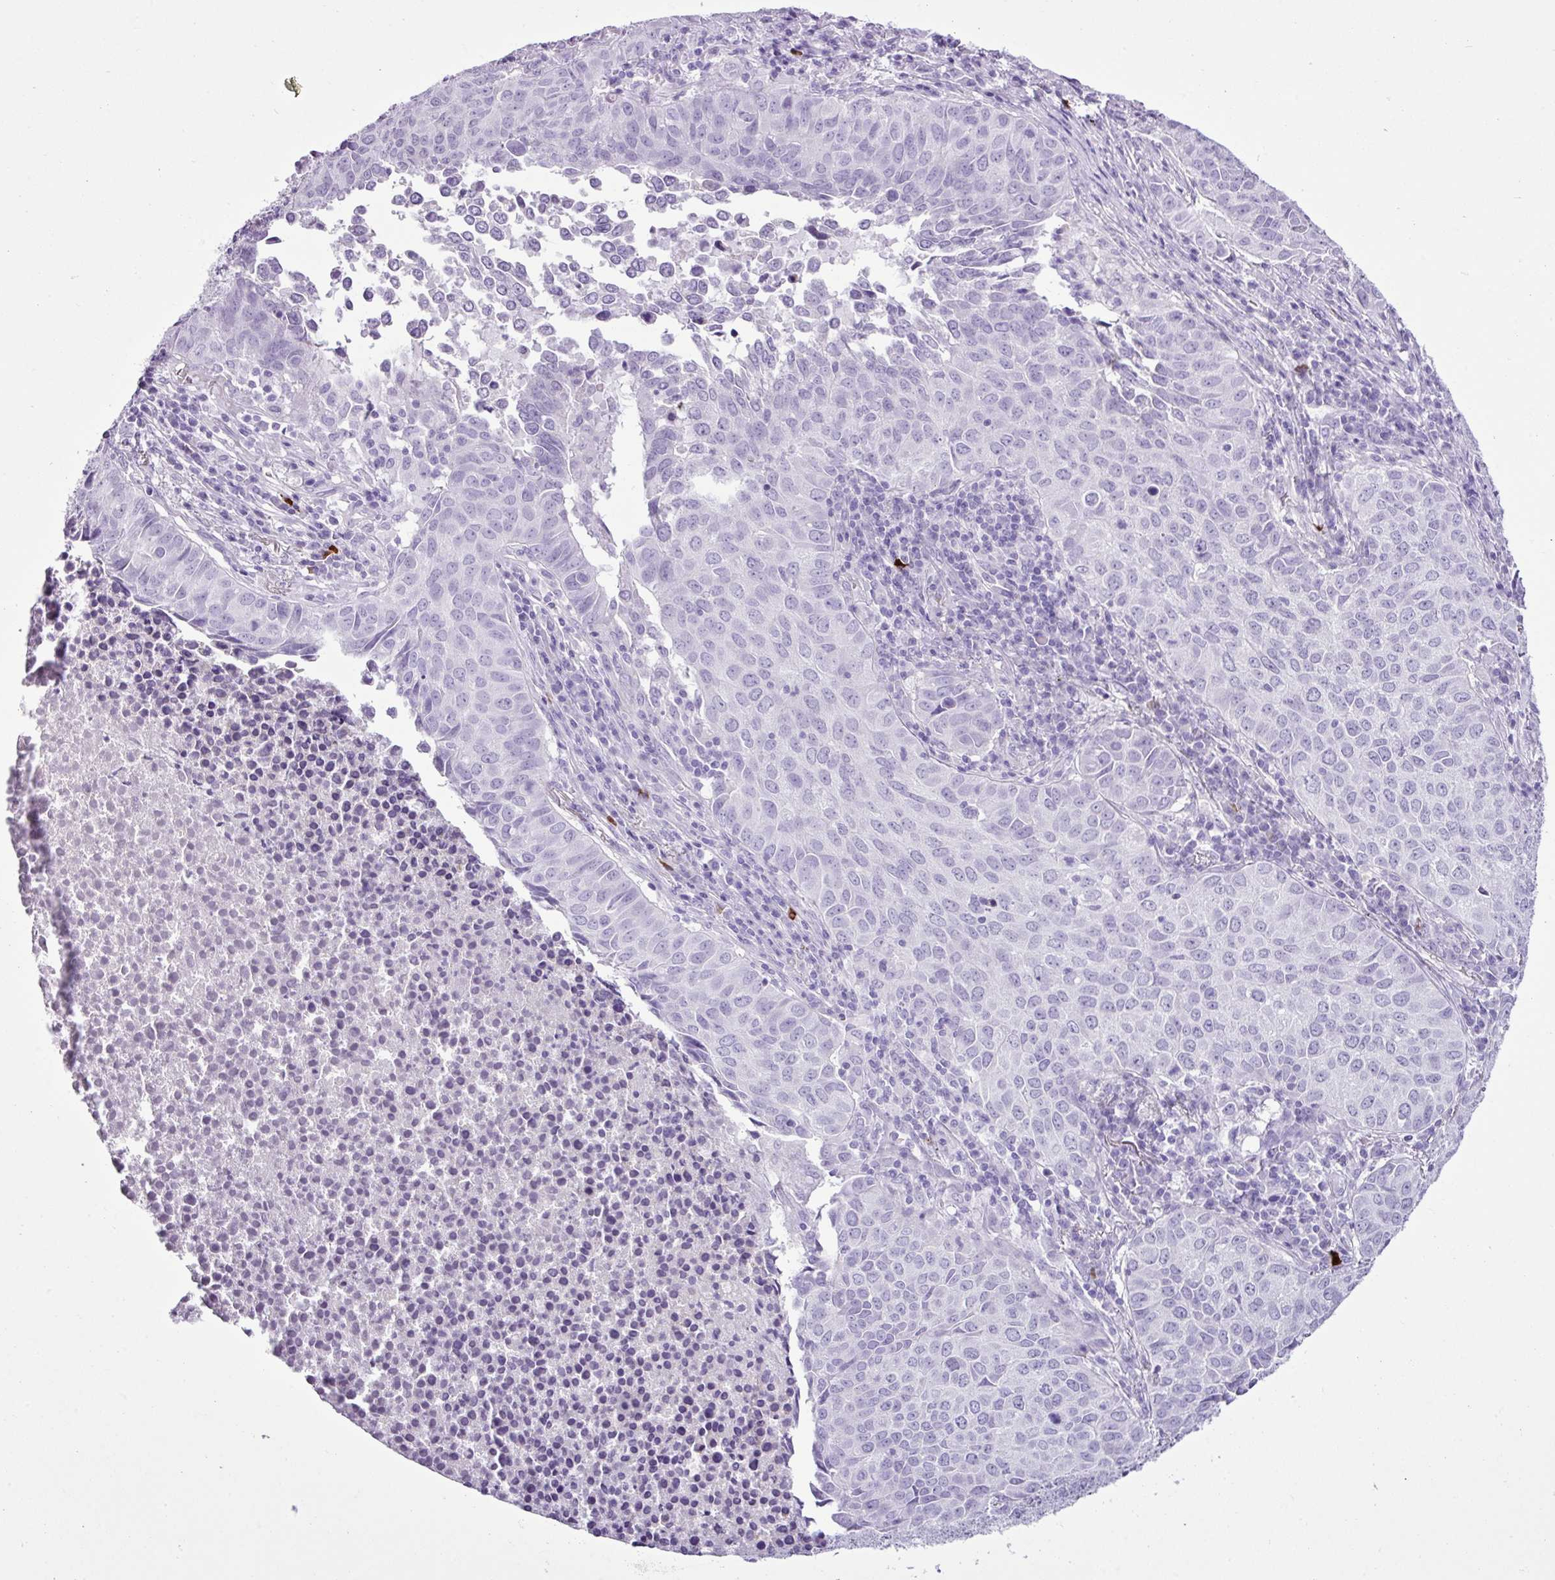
{"staining": {"intensity": "negative", "quantity": "none", "location": "none"}, "tissue": "lung cancer", "cell_type": "Tumor cells", "image_type": "cancer", "snomed": [{"axis": "morphology", "description": "Adenocarcinoma, NOS"}, {"axis": "topography", "description": "Lung"}], "caption": "Lung cancer was stained to show a protein in brown. There is no significant expression in tumor cells.", "gene": "LILRB4", "patient": {"sex": "female", "age": 50}}